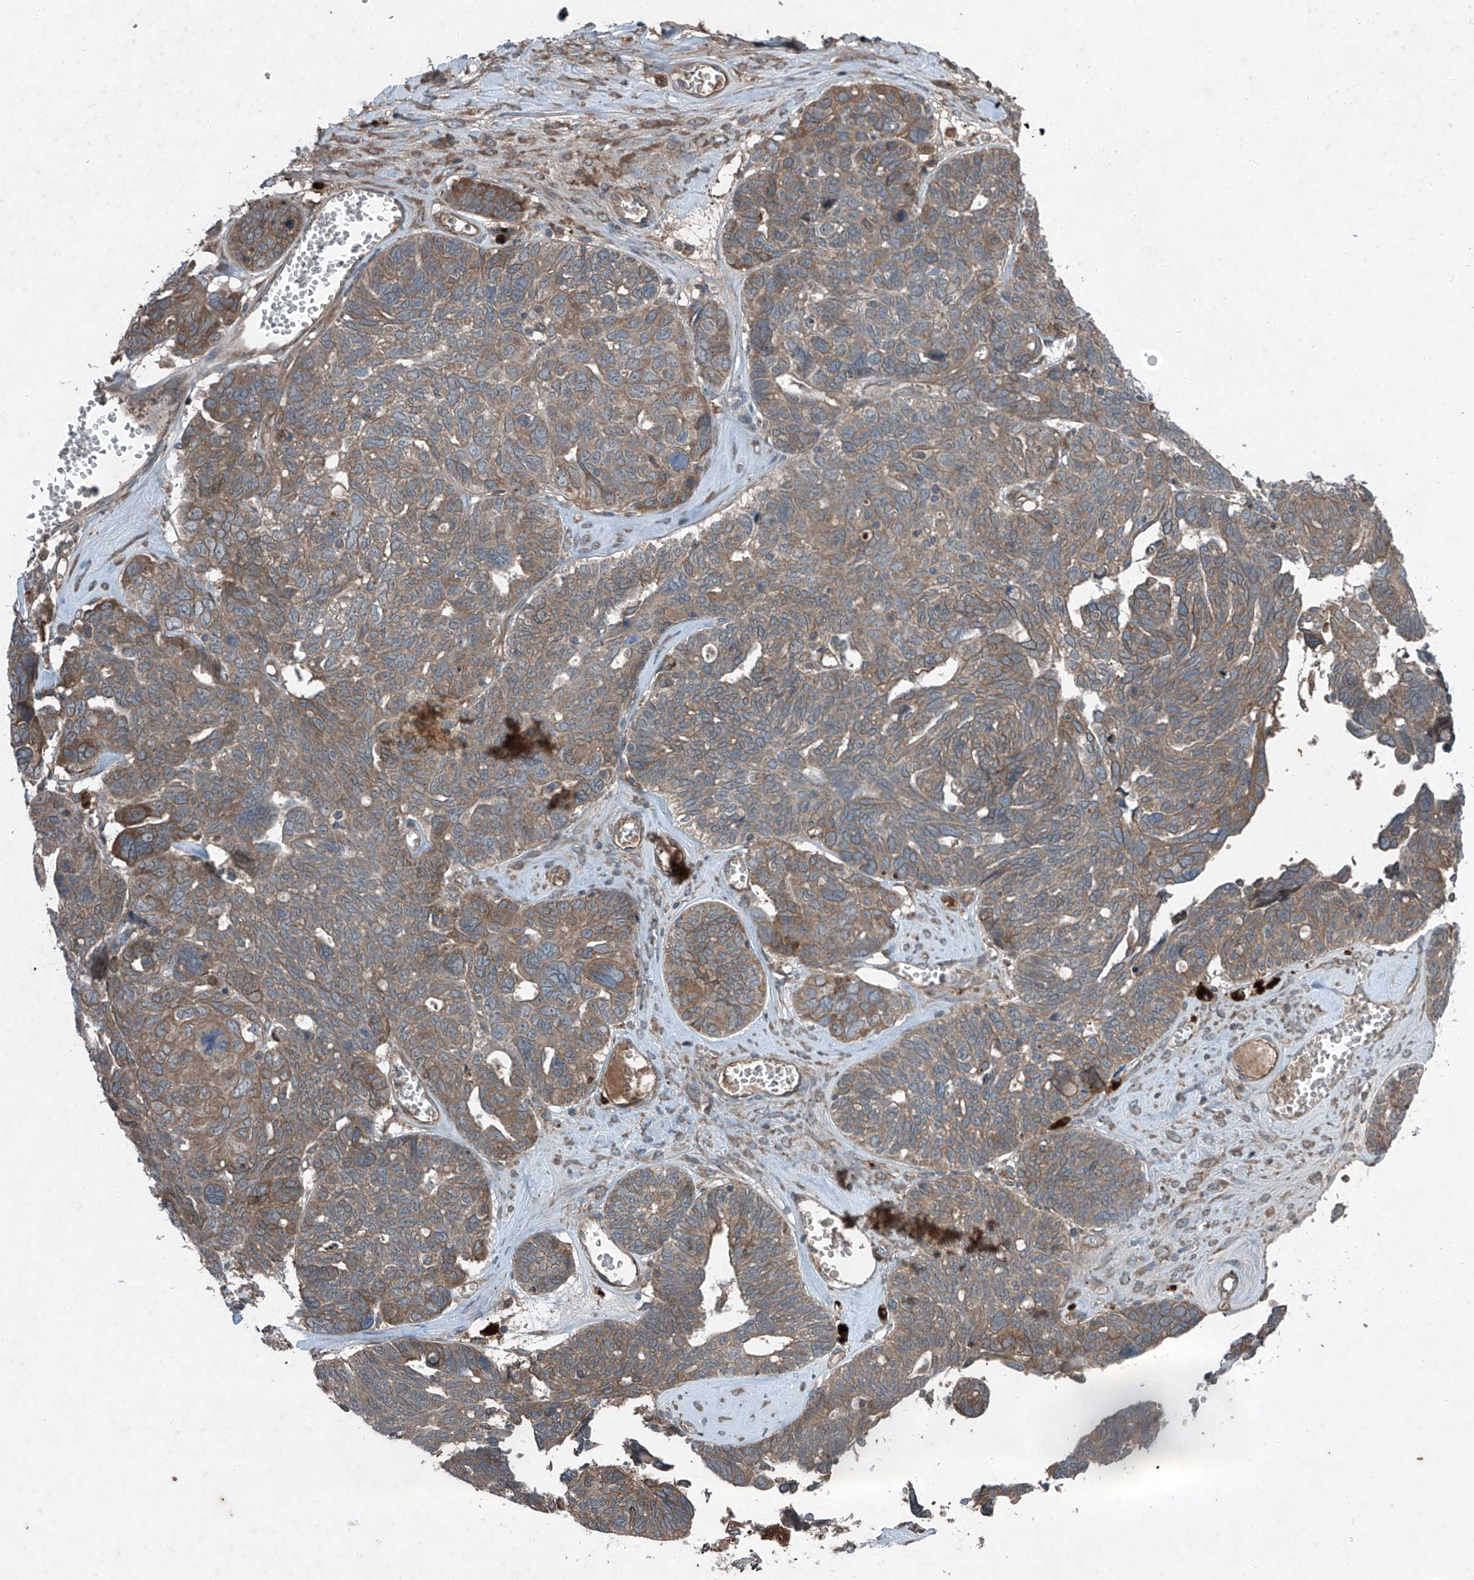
{"staining": {"intensity": "moderate", "quantity": "25%-75%", "location": "cytoplasmic/membranous"}, "tissue": "ovarian cancer", "cell_type": "Tumor cells", "image_type": "cancer", "snomed": [{"axis": "morphology", "description": "Cystadenocarcinoma, serous, NOS"}, {"axis": "topography", "description": "Ovary"}], "caption": "Immunohistochemistry (IHC) staining of ovarian cancer, which shows medium levels of moderate cytoplasmic/membranous positivity in approximately 25%-75% of tumor cells indicating moderate cytoplasmic/membranous protein expression. The staining was performed using DAB (3,3'-diaminobenzidine) (brown) for protein detection and nuclei were counterstained in hematoxylin (blue).", "gene": "FOXRED2", "patient": {"sex": "female", "age": 79}}